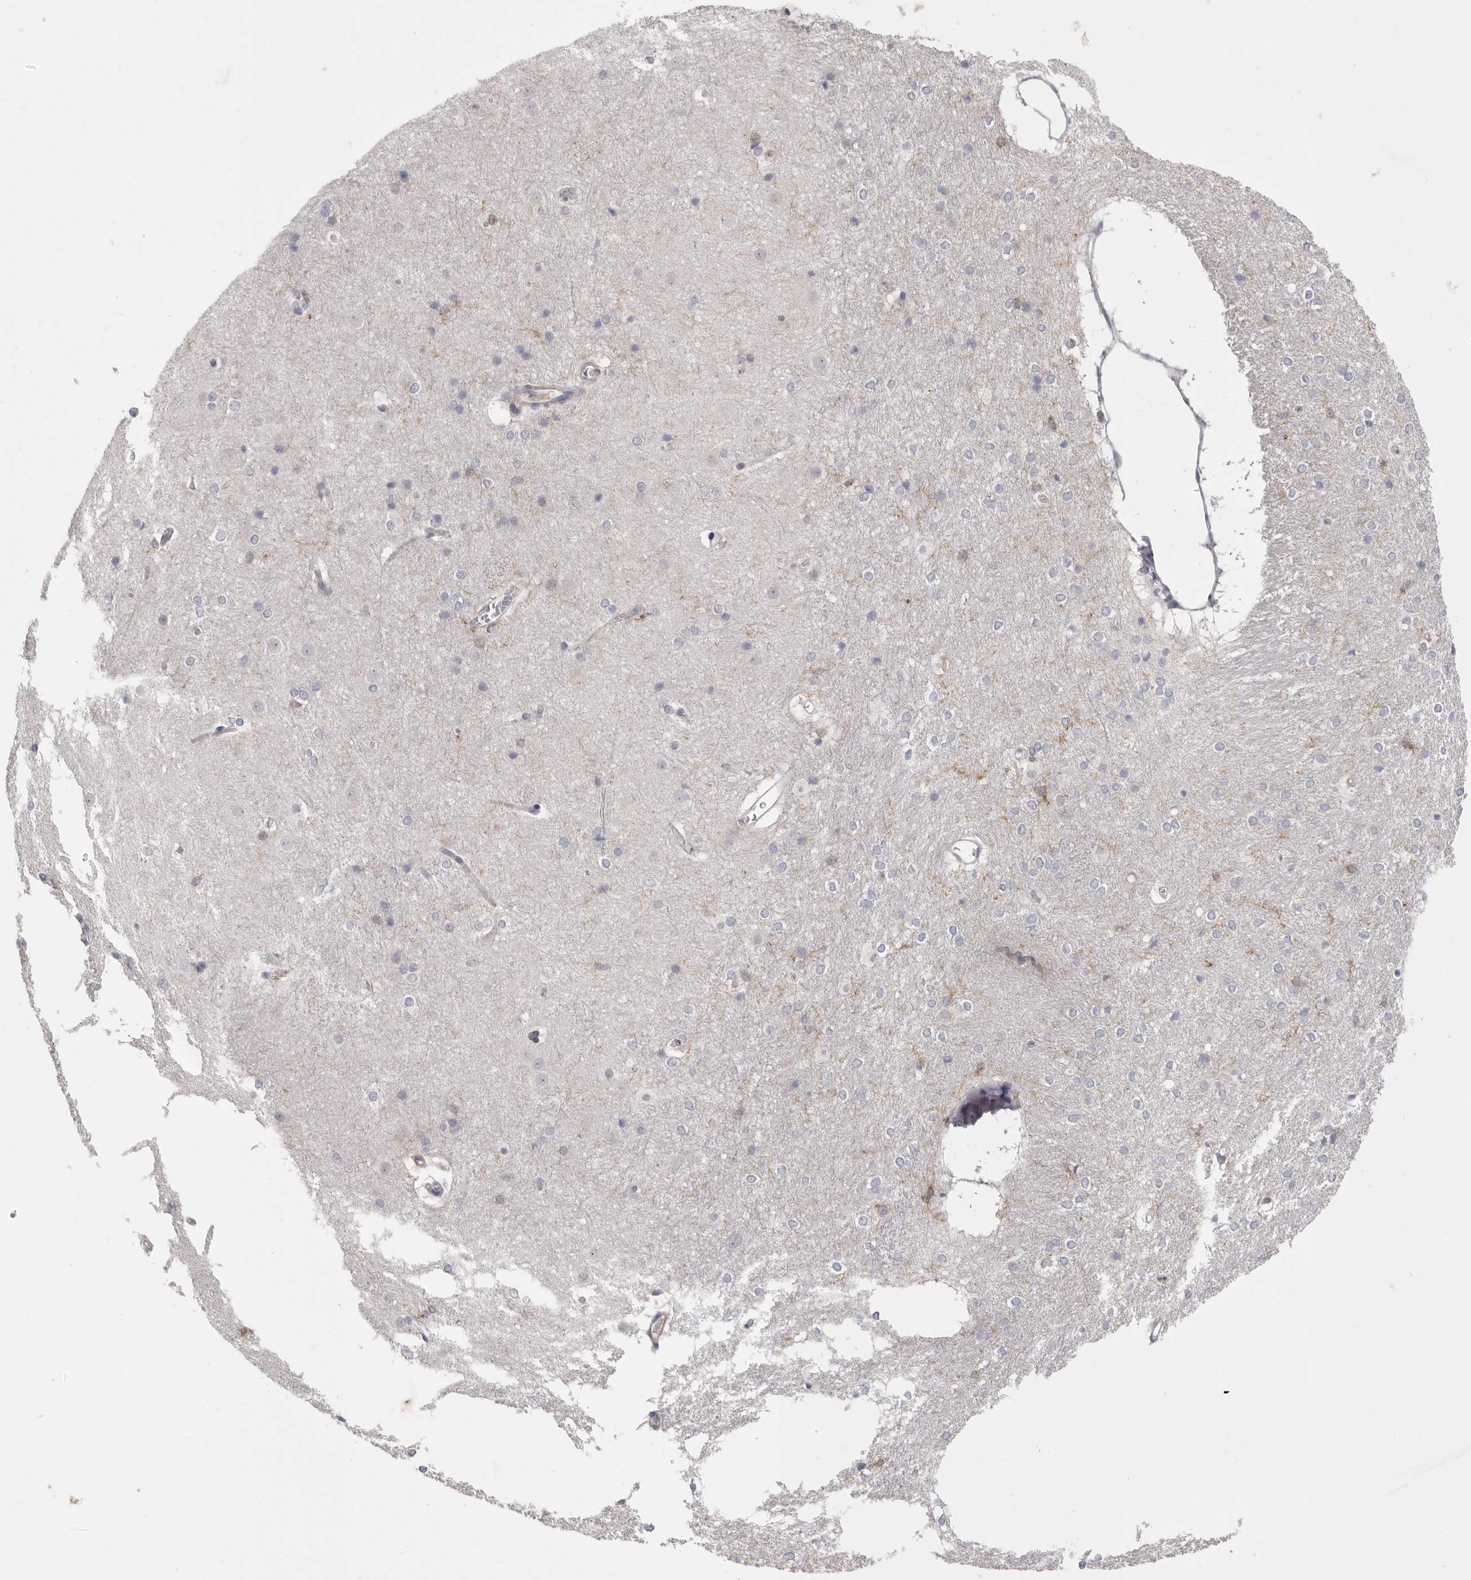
{"staining": {"intensity": "weak", "quantity": "<25%", "location": "cytoplasmic/membranous"}, "tissue": "caudate", "cell_type": "Glial cells", "image_type": "normal", "snomed": [{"axis": "morphology", "description": "Normal tissue, NOS"}, {"axis": "topography", "description": "Lateral ventricle wall"}], "caption": "A photomicrograph of caudate stained for a protein exhibits no brown staining in glial cells.", "gene": "SIGLEC10", "patient": {"sex": "female", "age": 19}}